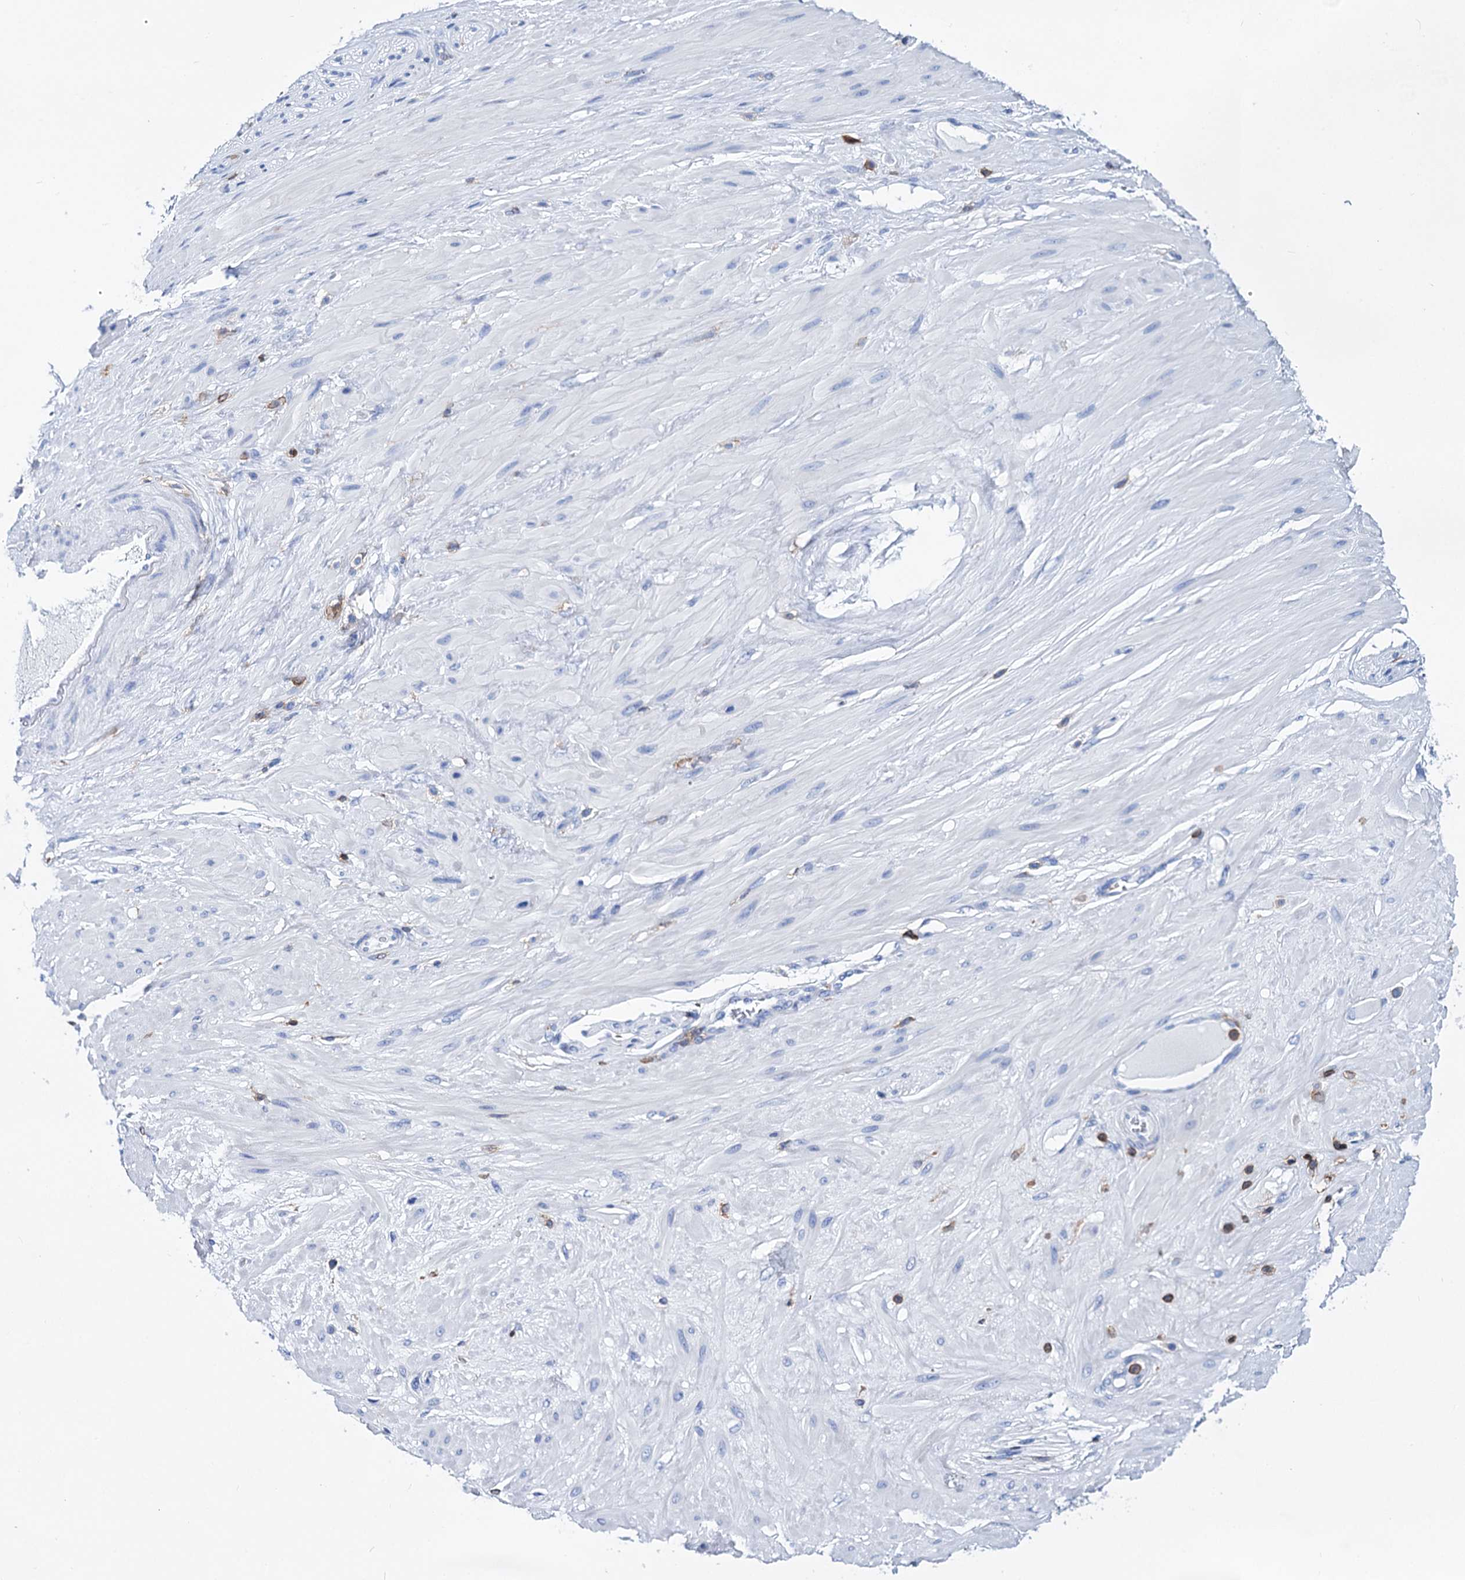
{"staining": {"intensity": "negative", "quantity": "none", "location": "none"}, "tissue": "adipose tissue", "cell_type": "Adipocytes", "image_type": "normal", "snomed": [{"axis": "morphology", "description": "Normal tissue, NOS"}, {"axis": "morphology", "description": "Adenocarcinoma, Low grade"}, {"axis": "topography", "description": "Prostate"}, {"axis": "topography", "description": "Peripheral nerve tissue"}], "caption": "Immunohistochemical staining of unremarkable adipose tissue exhibits no significant staining in adipocytes. (Stains: DAB IHC with hematoxylin counter stain, Microscopy: brightfield microscopy at high magnification).", "gene": "DEF6", "patient": {"sex": "male", "age": 63}}